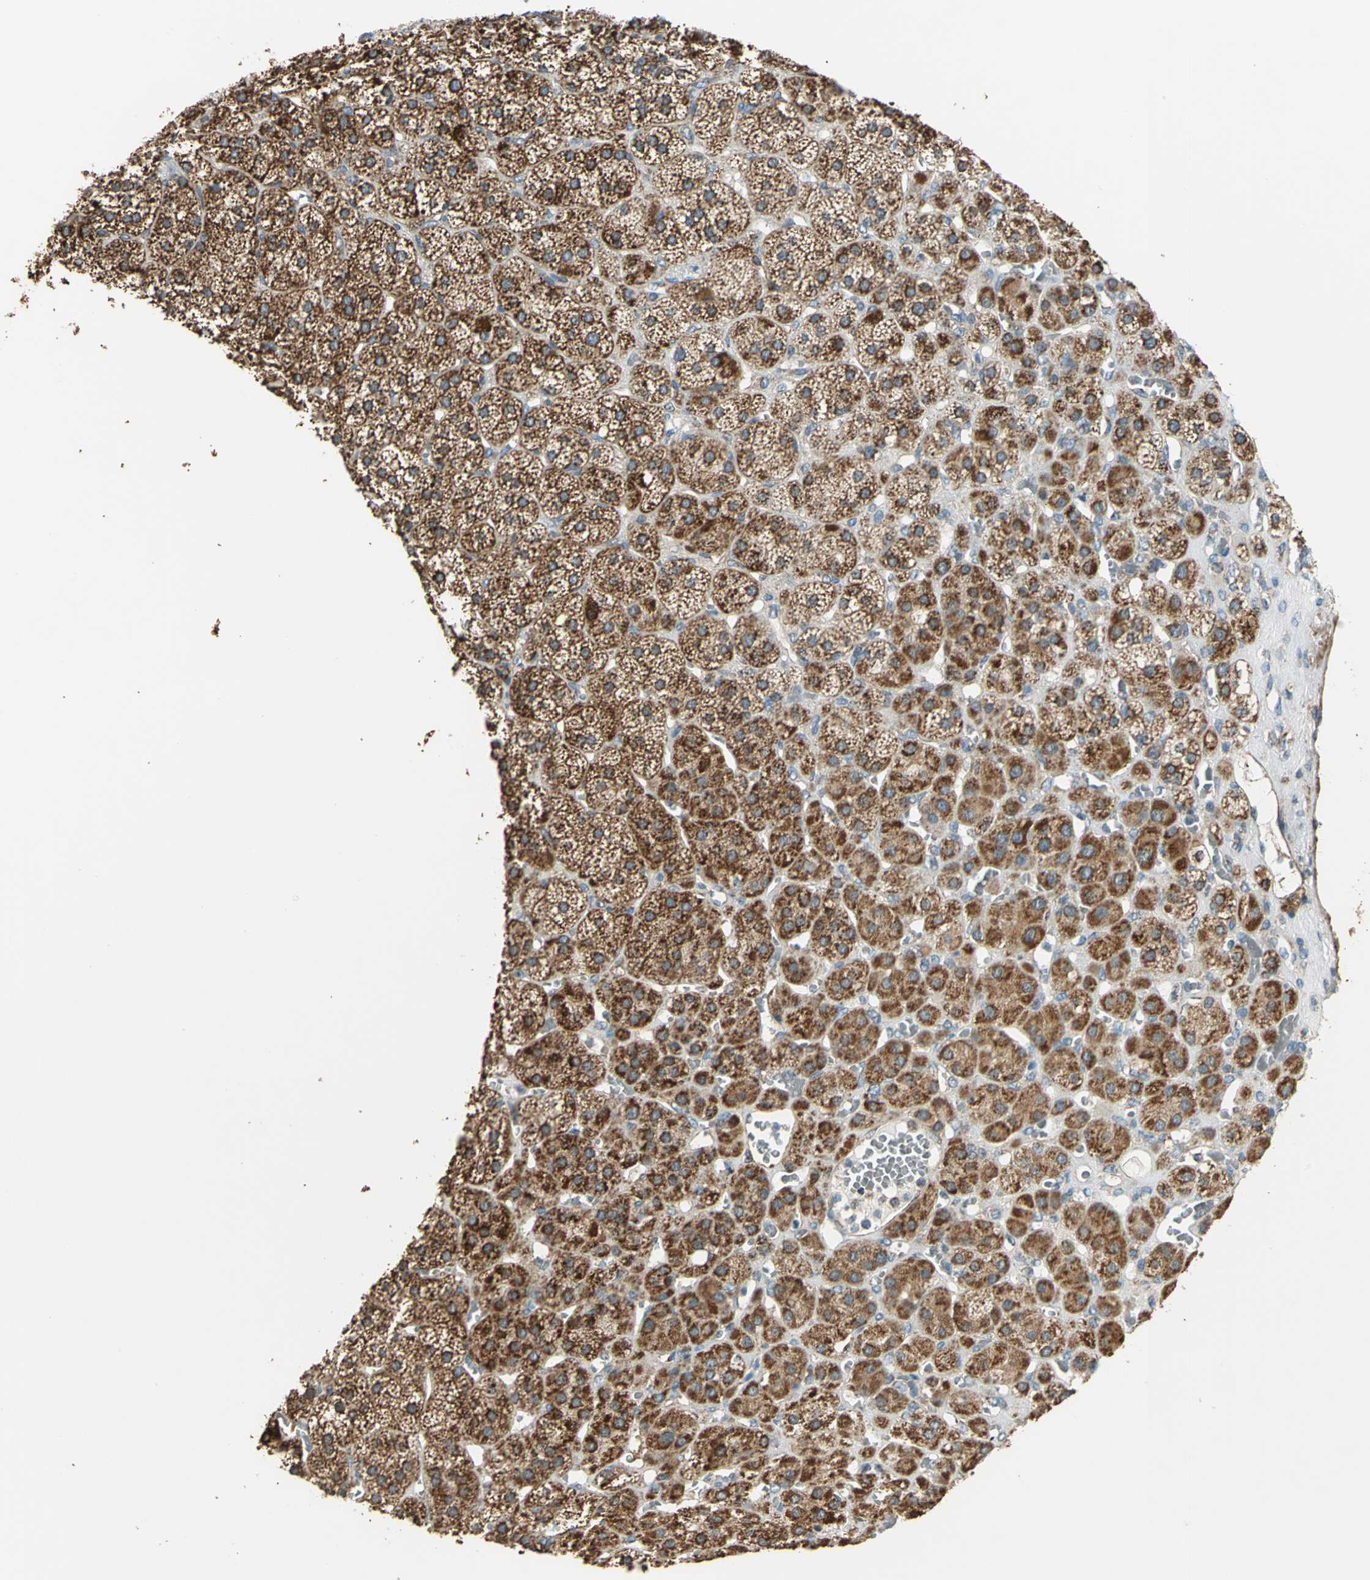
{"staining": {"intensity": "strong", "quantity": ">75%", "location": "cytoplasmic/membranous"}, "tissue": "adrenal gland", "cell_type": "Glandular cells", "image_type": "normal", "snomed": [{"axis": "morphology", "description": "Normal tissue, NOS"}, {"axis": "topography", "description": "Adrenal gland"}], "caption": "An immunohistochemistry photomicrograph of normal tissue is shown. Protein staining in brown labels strong cytoplasmic/membranous positivity in adrenal gland within glandular cells.", "gene": "MRPS22", "patient": {"sex": "female", "age": 71}}